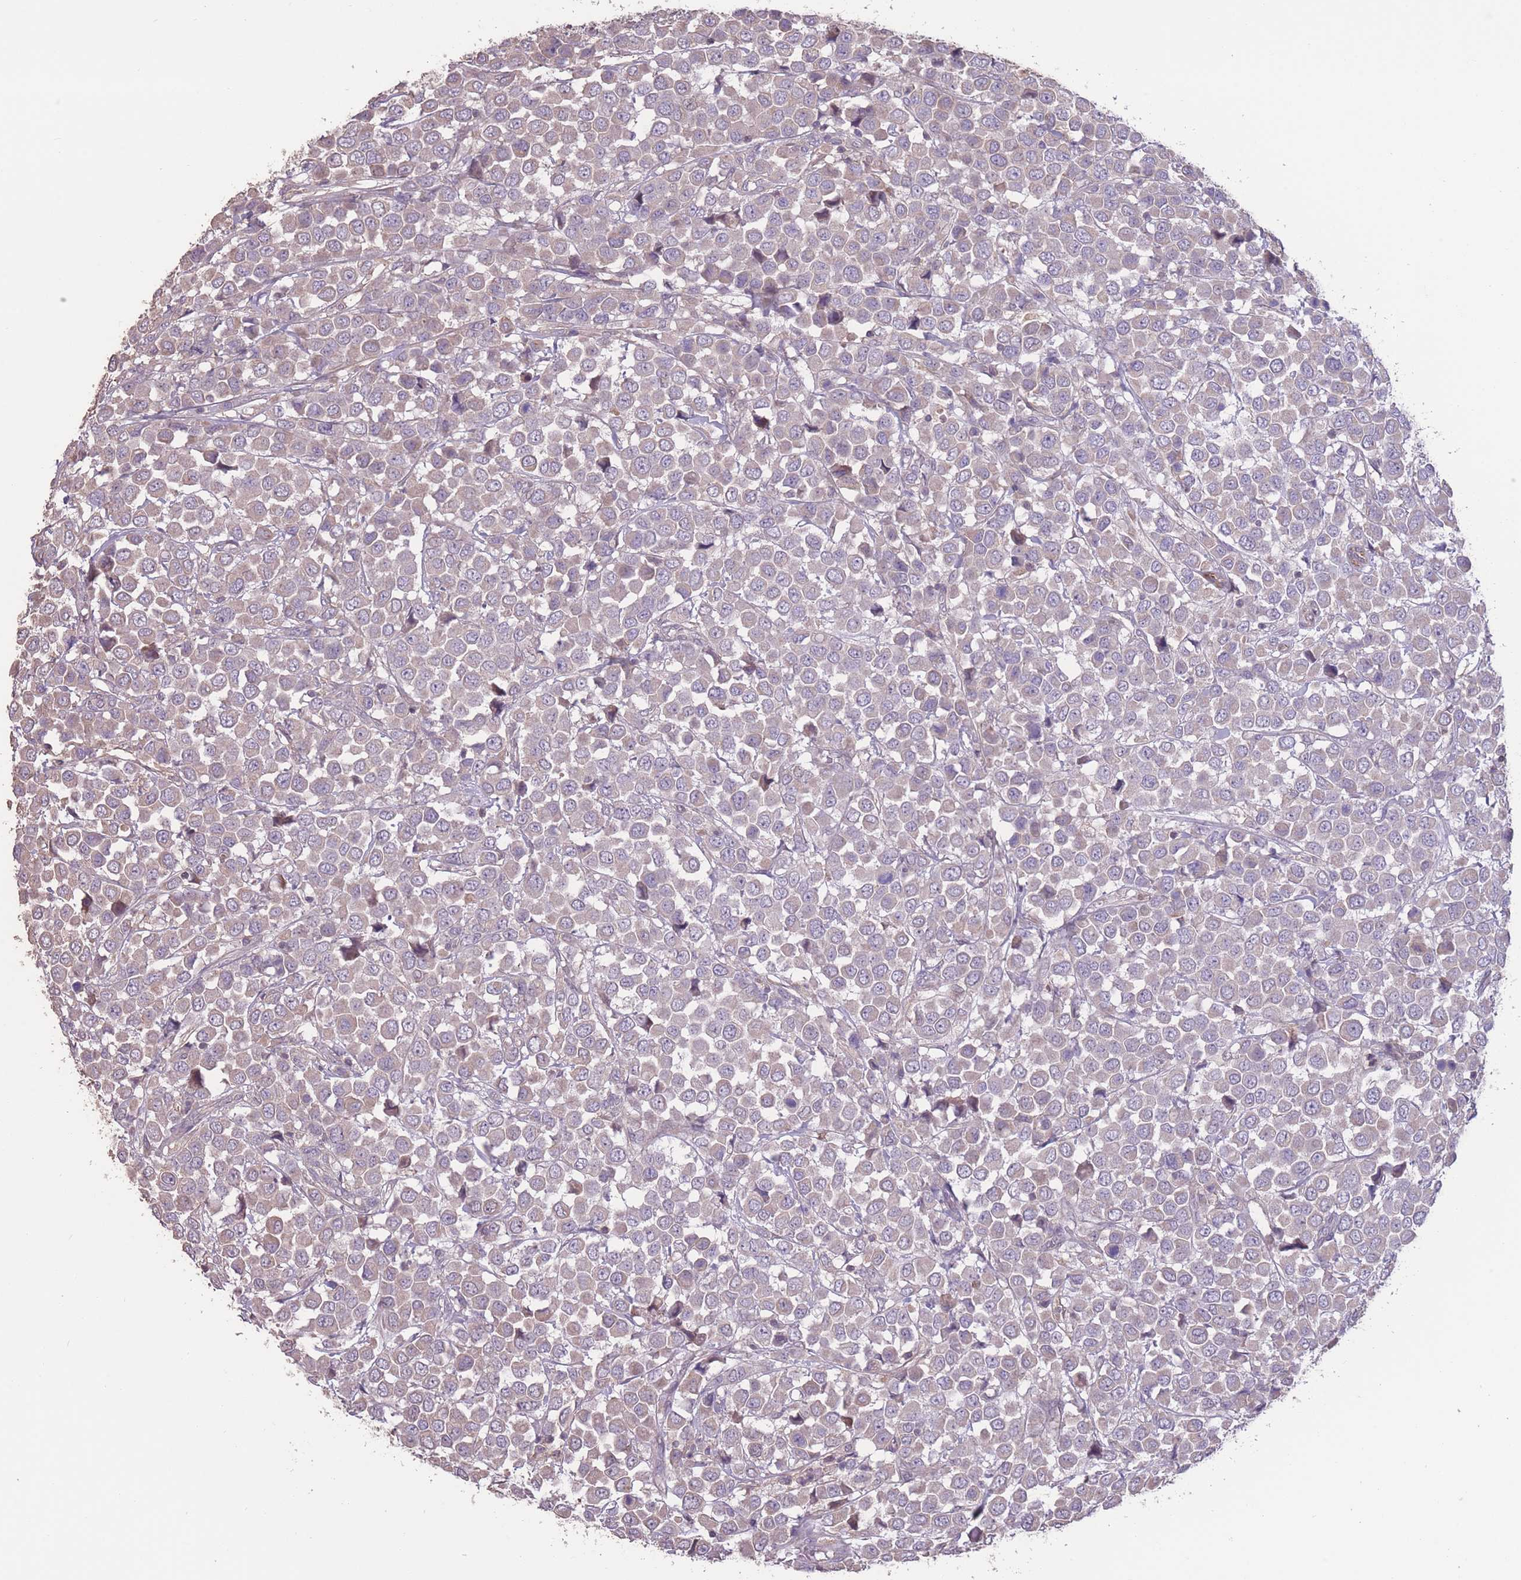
{"staining": {"intensity": "negative", "quantity": "none", "location": "none"}, "tissue": "breast cancer", "cell_type": "Tumor cells", "image_type": "cancer", "snomed": [{"axis": "morphology", "description": "Duct carcinoma"}, {"axis": "topography", "description": "Breast"}], "caption": "Tumor cells show no significant positivity in breast cancer.", "gene": "RSPH10B", "patient": {"sex": "female", "age": 61}}